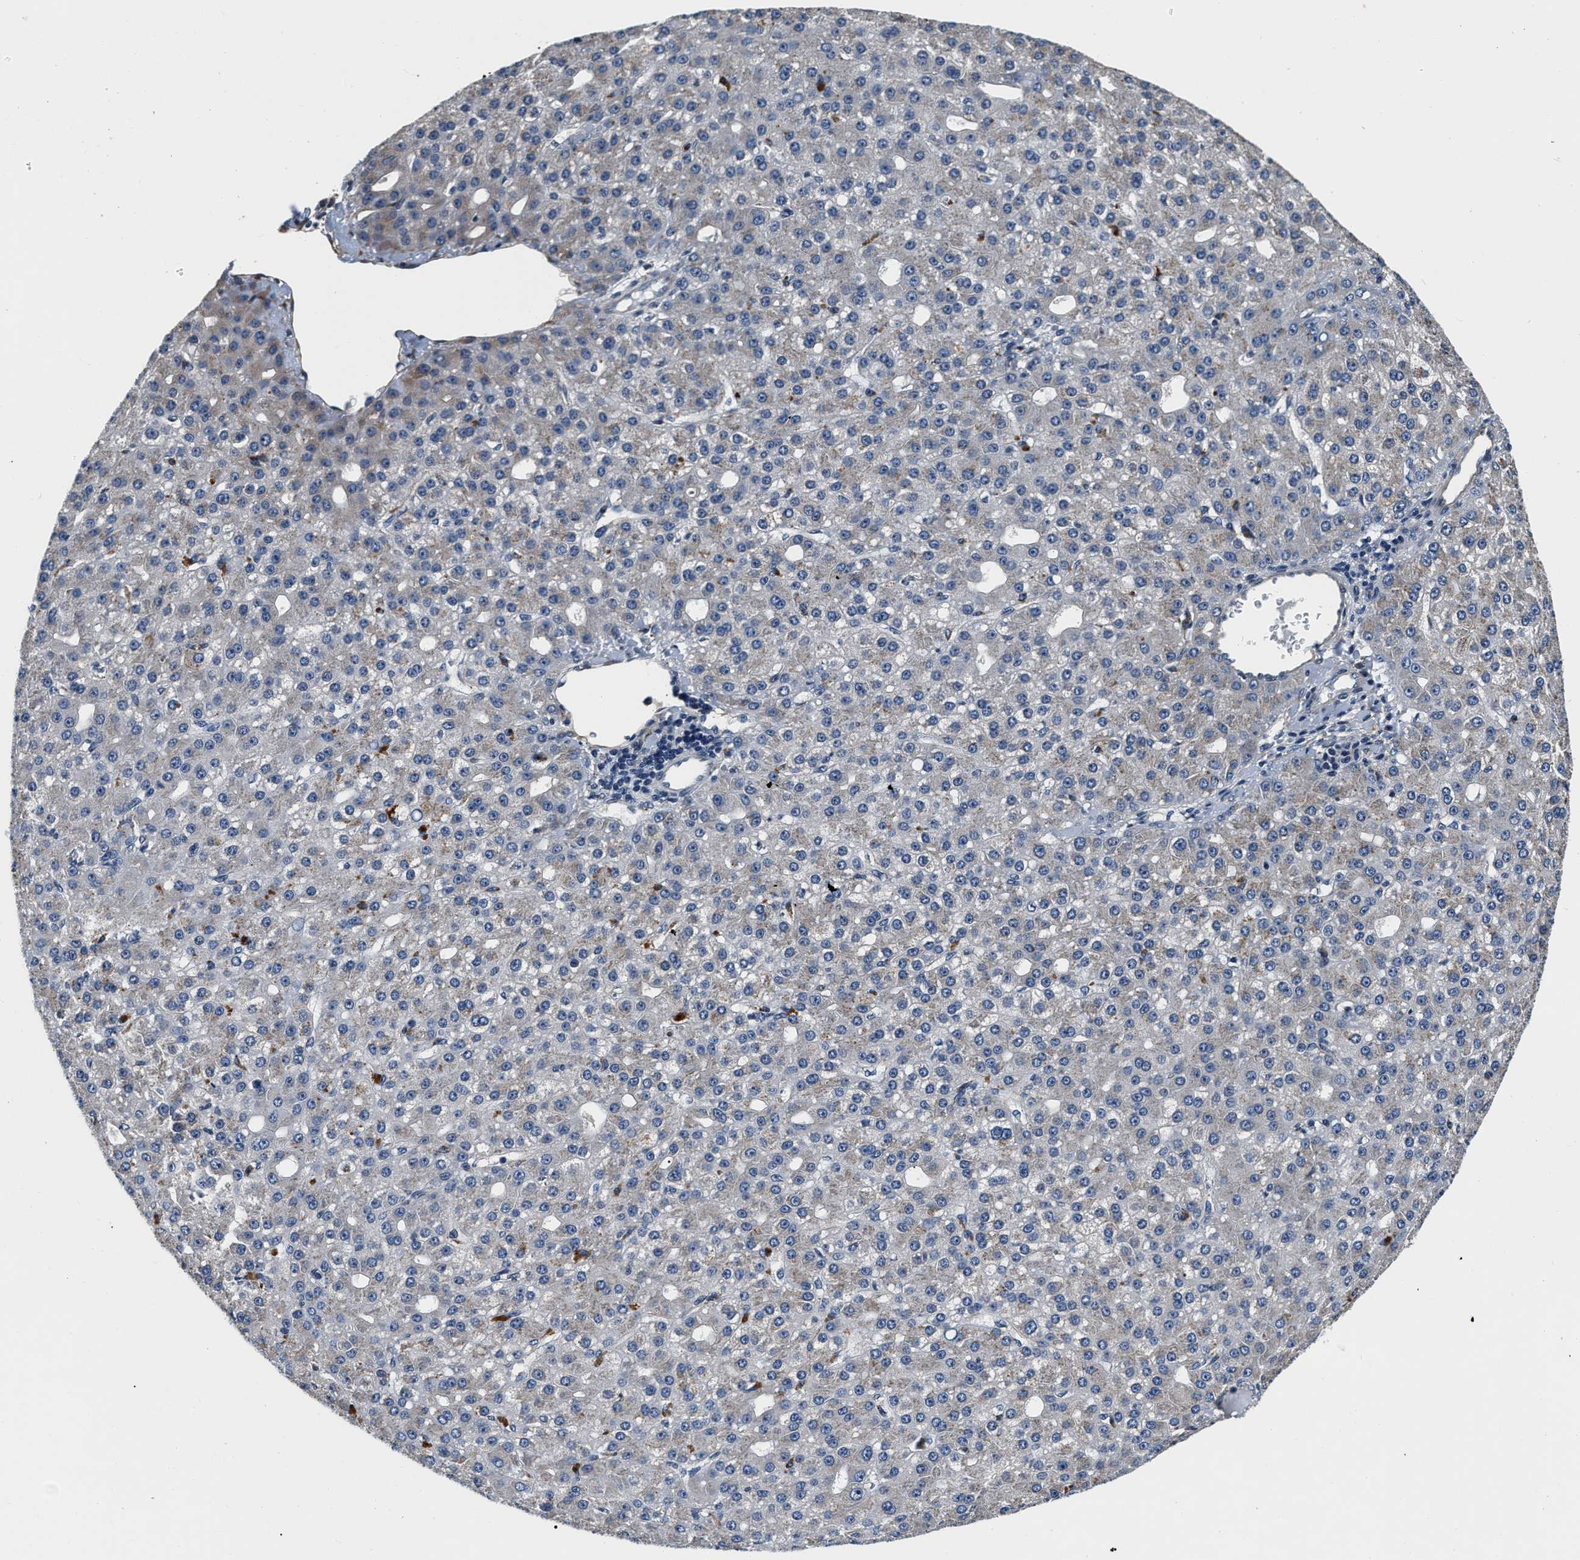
{"staining": {"intensity": "weak", "quantity": "<25%", "location": "cytoplasmic/membranous"}, "tissue": "liver cancer", "cell_type": "Tumor cells", "image_type": "cancer", "snomed": [{"axis": "morphology", "description": "Carcinoma, Hepatocellular, NOS"}, {"axis": "topography", "description": "Liver"}], "caption": "DAB immunohistochemical staining of liver cancer exhibits no significant expression in tumor cells.", "gene": "ABCG8", "patient": {"sex": "male", "age": 67}}